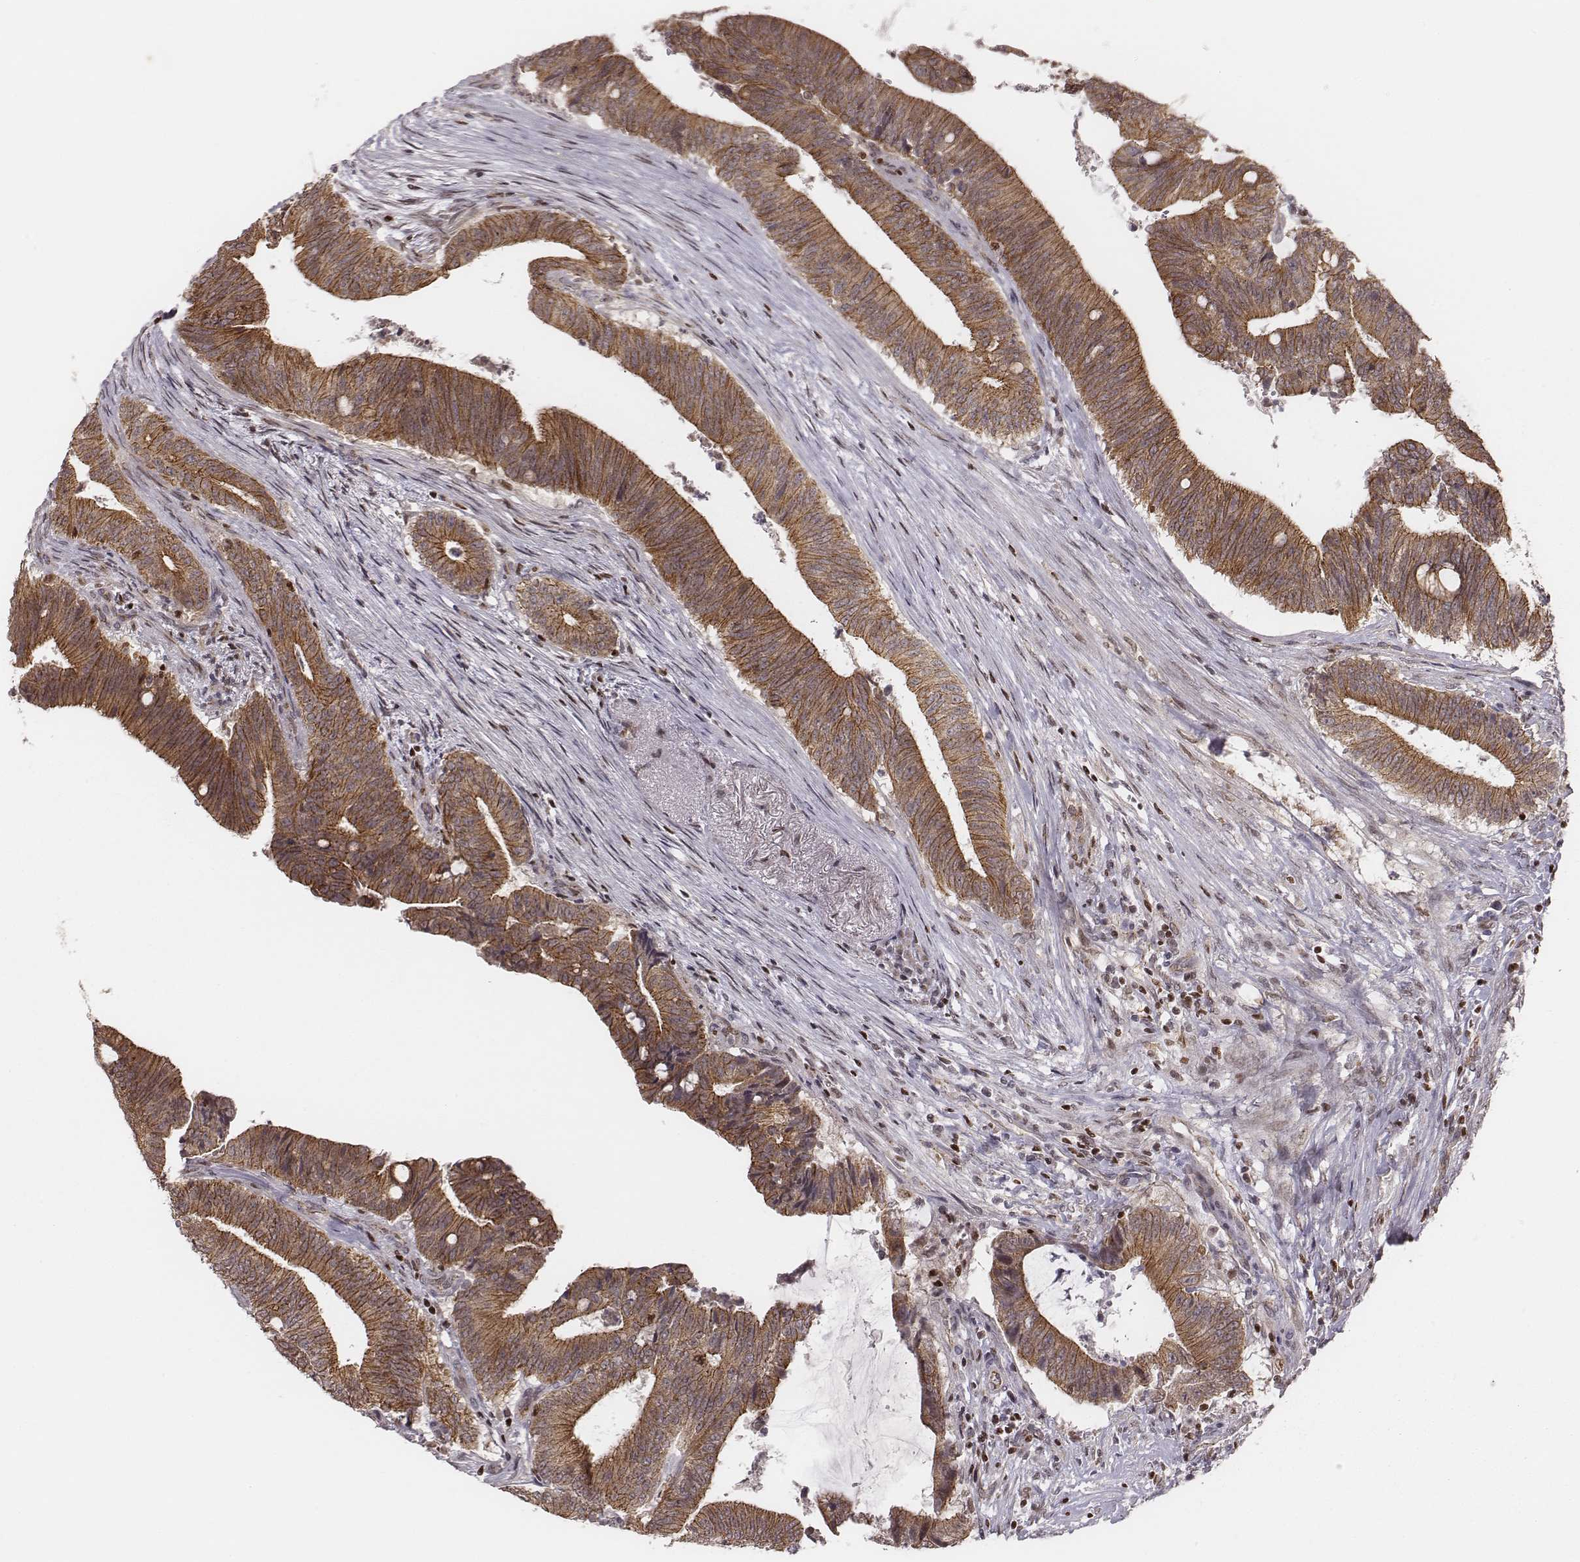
{"staining": {"intensity": "moderate", "quantity": ">75%", "location": "cytoplasmic/membranous"}, "tissue": "colorectal cancer", "cell_type": "Tumor cells", "image_type": "cancer", "snomed": [{"axis": "morphology", "description": "Adenocarcinoma, NOS"}, {"axis": "topography", "description": "Colon"}], "caption": "Colorectal cancer was stained to show a protein in brown. There is medium levels of moderate cytoplasmic/membranous staining in about >75% of tumor cells.", "gene": "WDR59", "patient": {"sex": "female", "age": 43}}